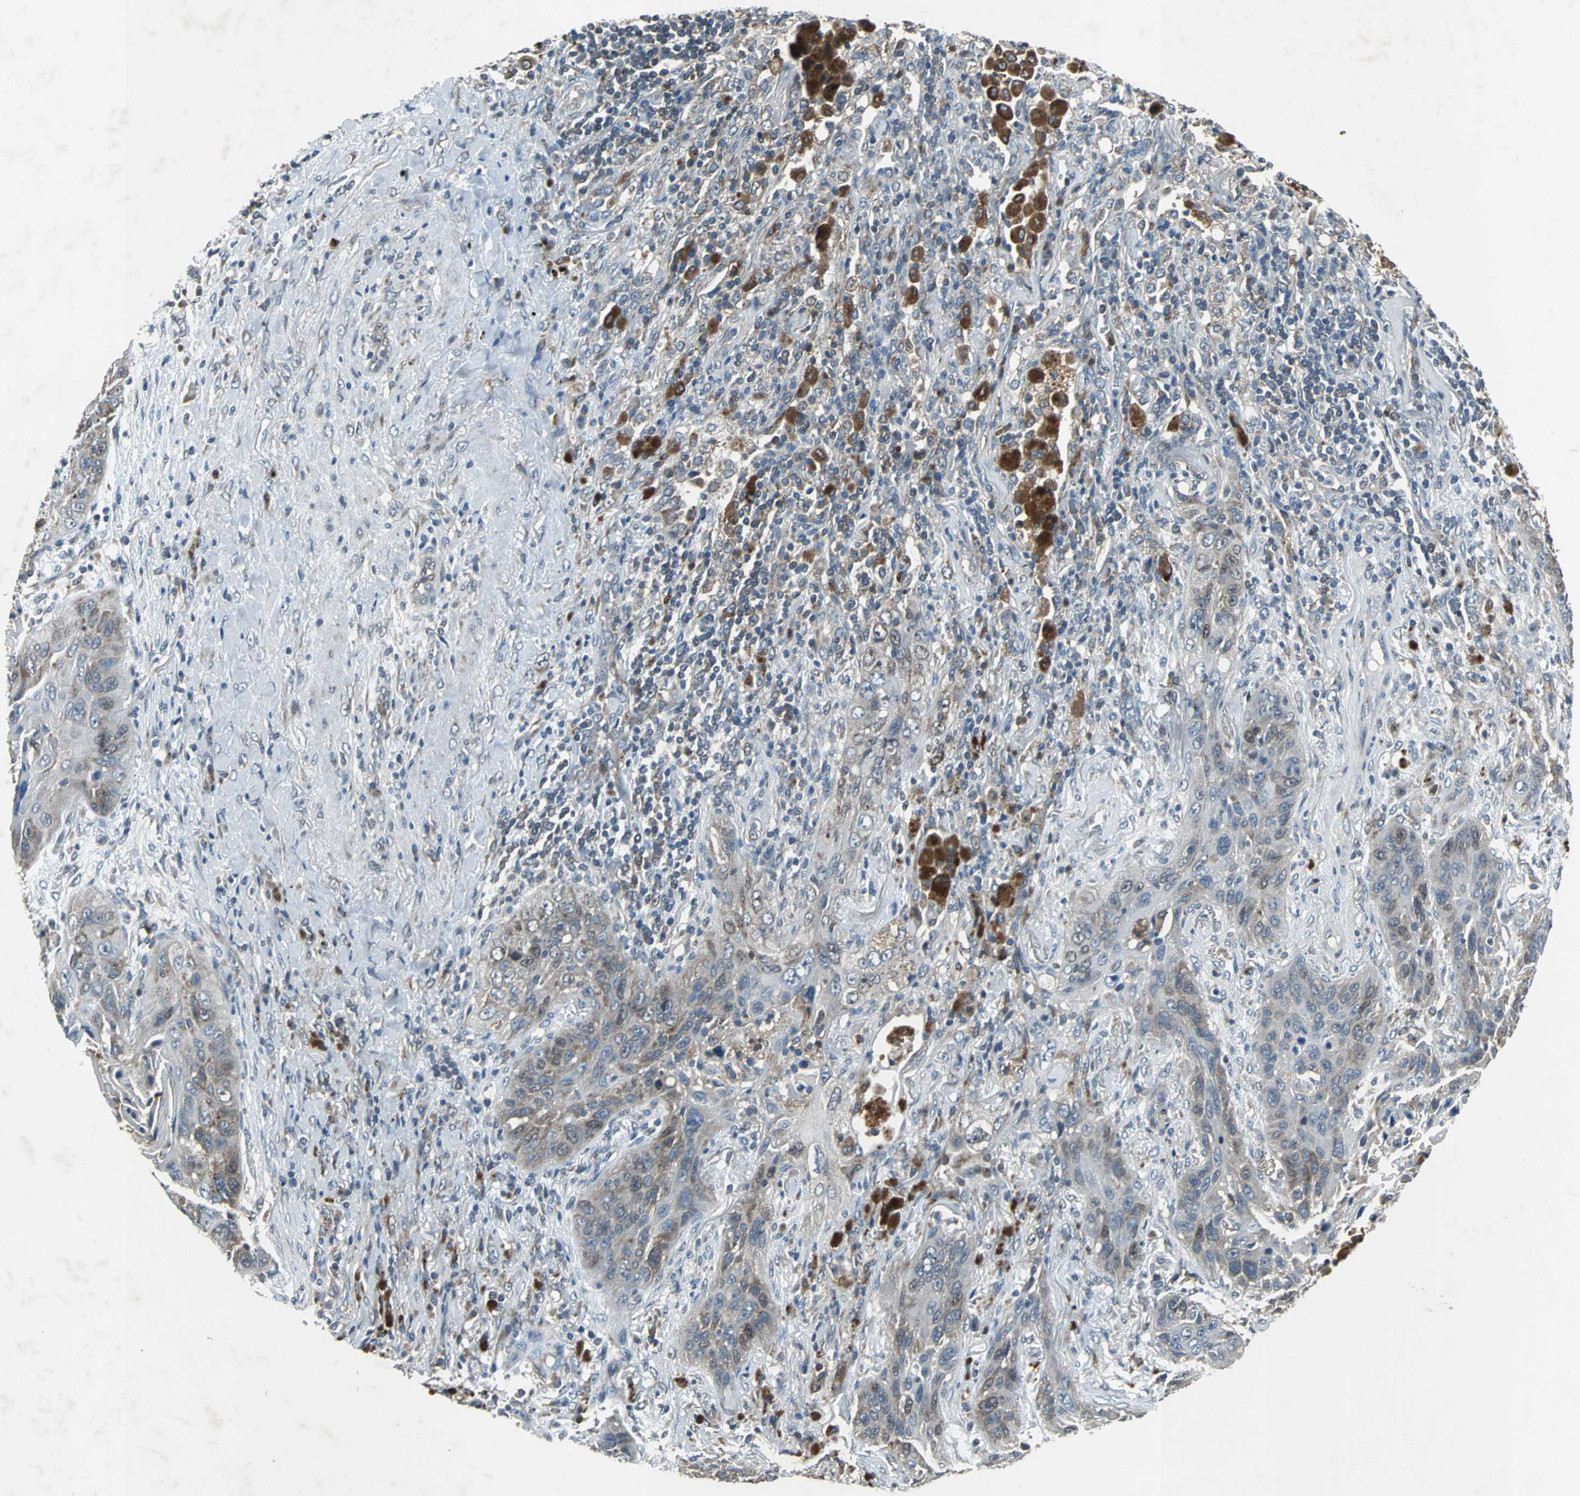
{"staining": {"intensity": "weak", "quantity": "<25%", "location": "cytoplasmic/membranous"}, "tissue": "lung cancer", "cell_type": "Tumor cells", "image_type": "cancer", "snomed": [{"axis": "morphology", "description": "Squamous cell carcinoma, NOS"}, {"axis": "topography", "description": "Lung"}], "caption": "DAB (3,3'-diaminobenzidine) immunohistochemical staining of human lung squamous cell carcinoma shows no significant staining in tumor cells.", "gene": "SOS1", "patient": {"sex": "female", "age": 67}}